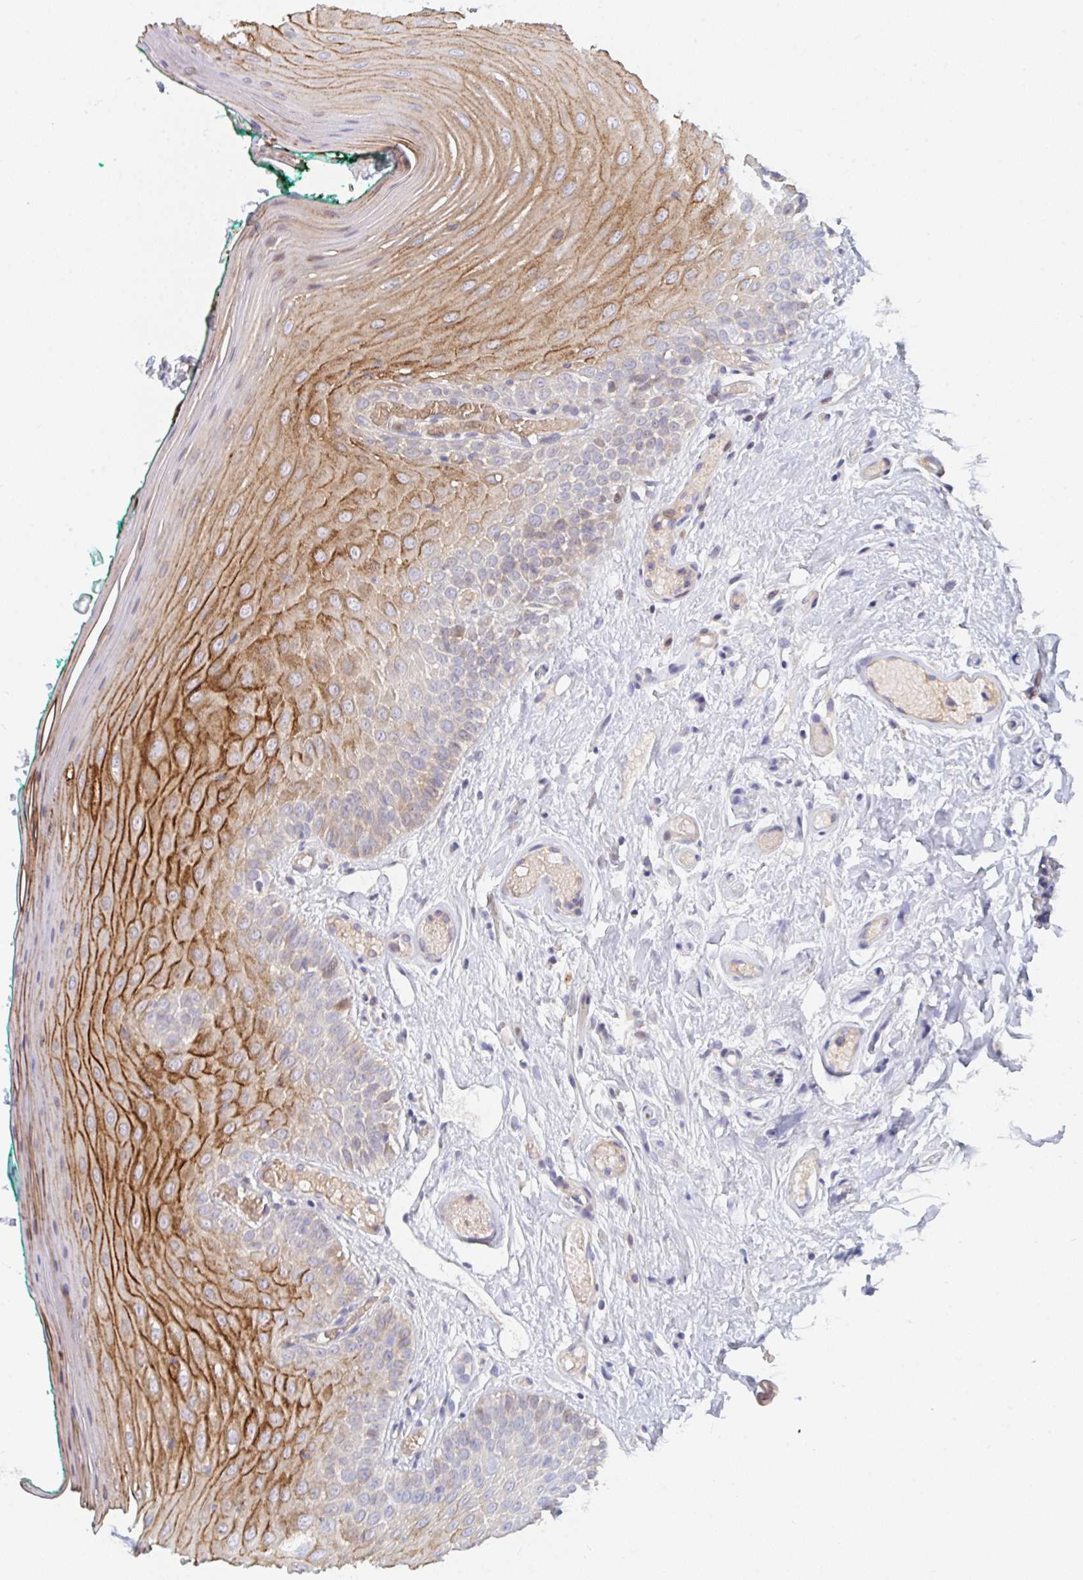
{"staining": {"intensity": "strong", "quantity": "25%-75%", "location": "cytoplasmic/membranous"}, "tissue": "oral mucosa", "cell_type": "Squamous epithelial cells", "image_type": "normal", "snomed": [{"axis": "morphology", "description": "Normal tissue, NOS"}, {"axis": "topography", "description": "Oral tissue"}], "caption": "A high amount of strong cytoplasmic/membranous expression is appreciated in approximately 25%-75% of squamous epithelial cells in unremarkable oral mucosa.", "gene": "TNFSF4", "patient": {"sex": "female", "age": 40}}